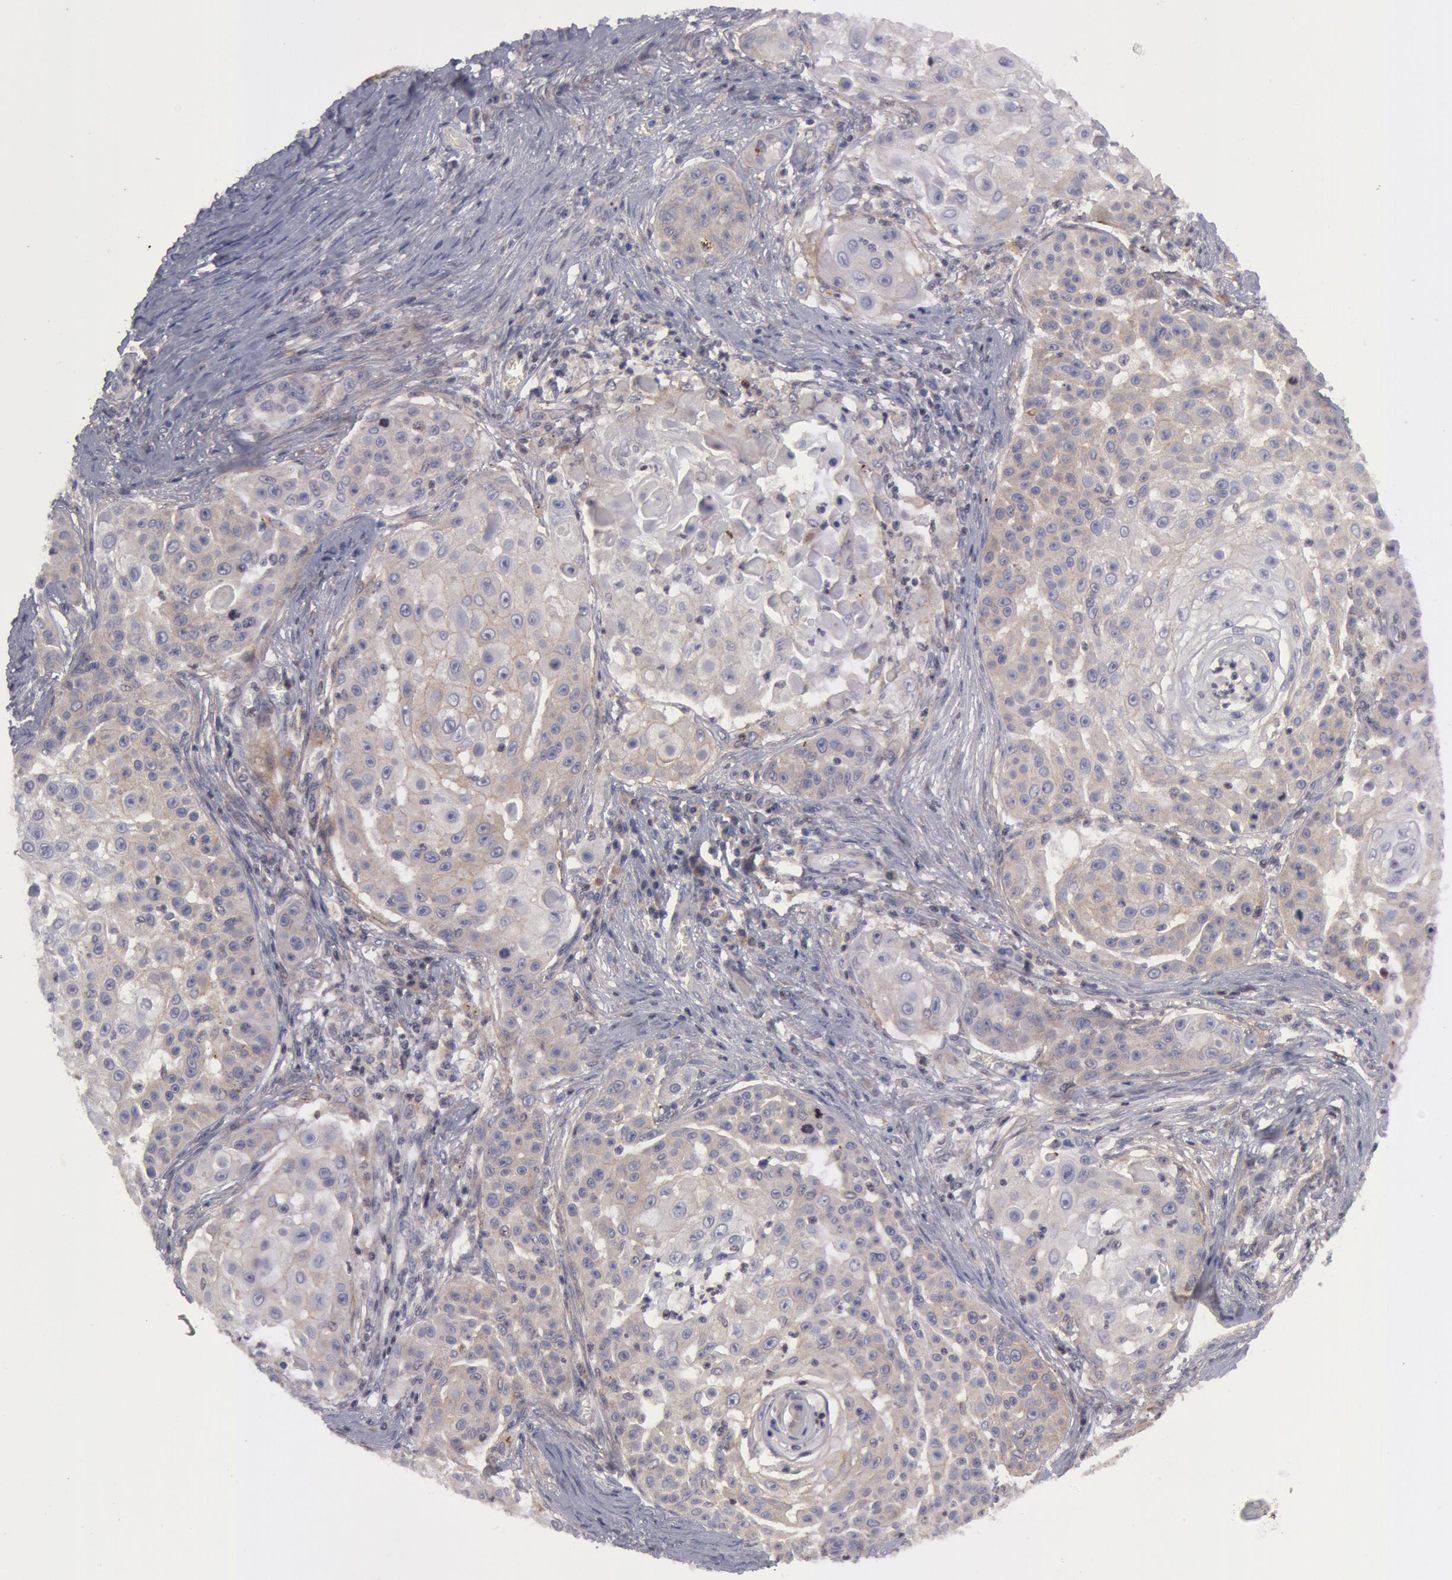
{"staining": {"intensity": "negative", "quantity": "none", "location": "none"}, "tissue": "skin cancer", "cell_type": "Tumor cells", "image_type": "cancer", "snomed": [{"axis": "morphology", "description": "Squamous cell carcinoma, NOS"}, {"axis": "topography", "description": "Skin"}], "caption": "IHC of human skin squamous cell carcinoma reveals no expression in tumor cells. (DAB immunohistochemistry, high magnification).", "gene": "ERBB2", "patient": {"sex": "female", "age": 57}}